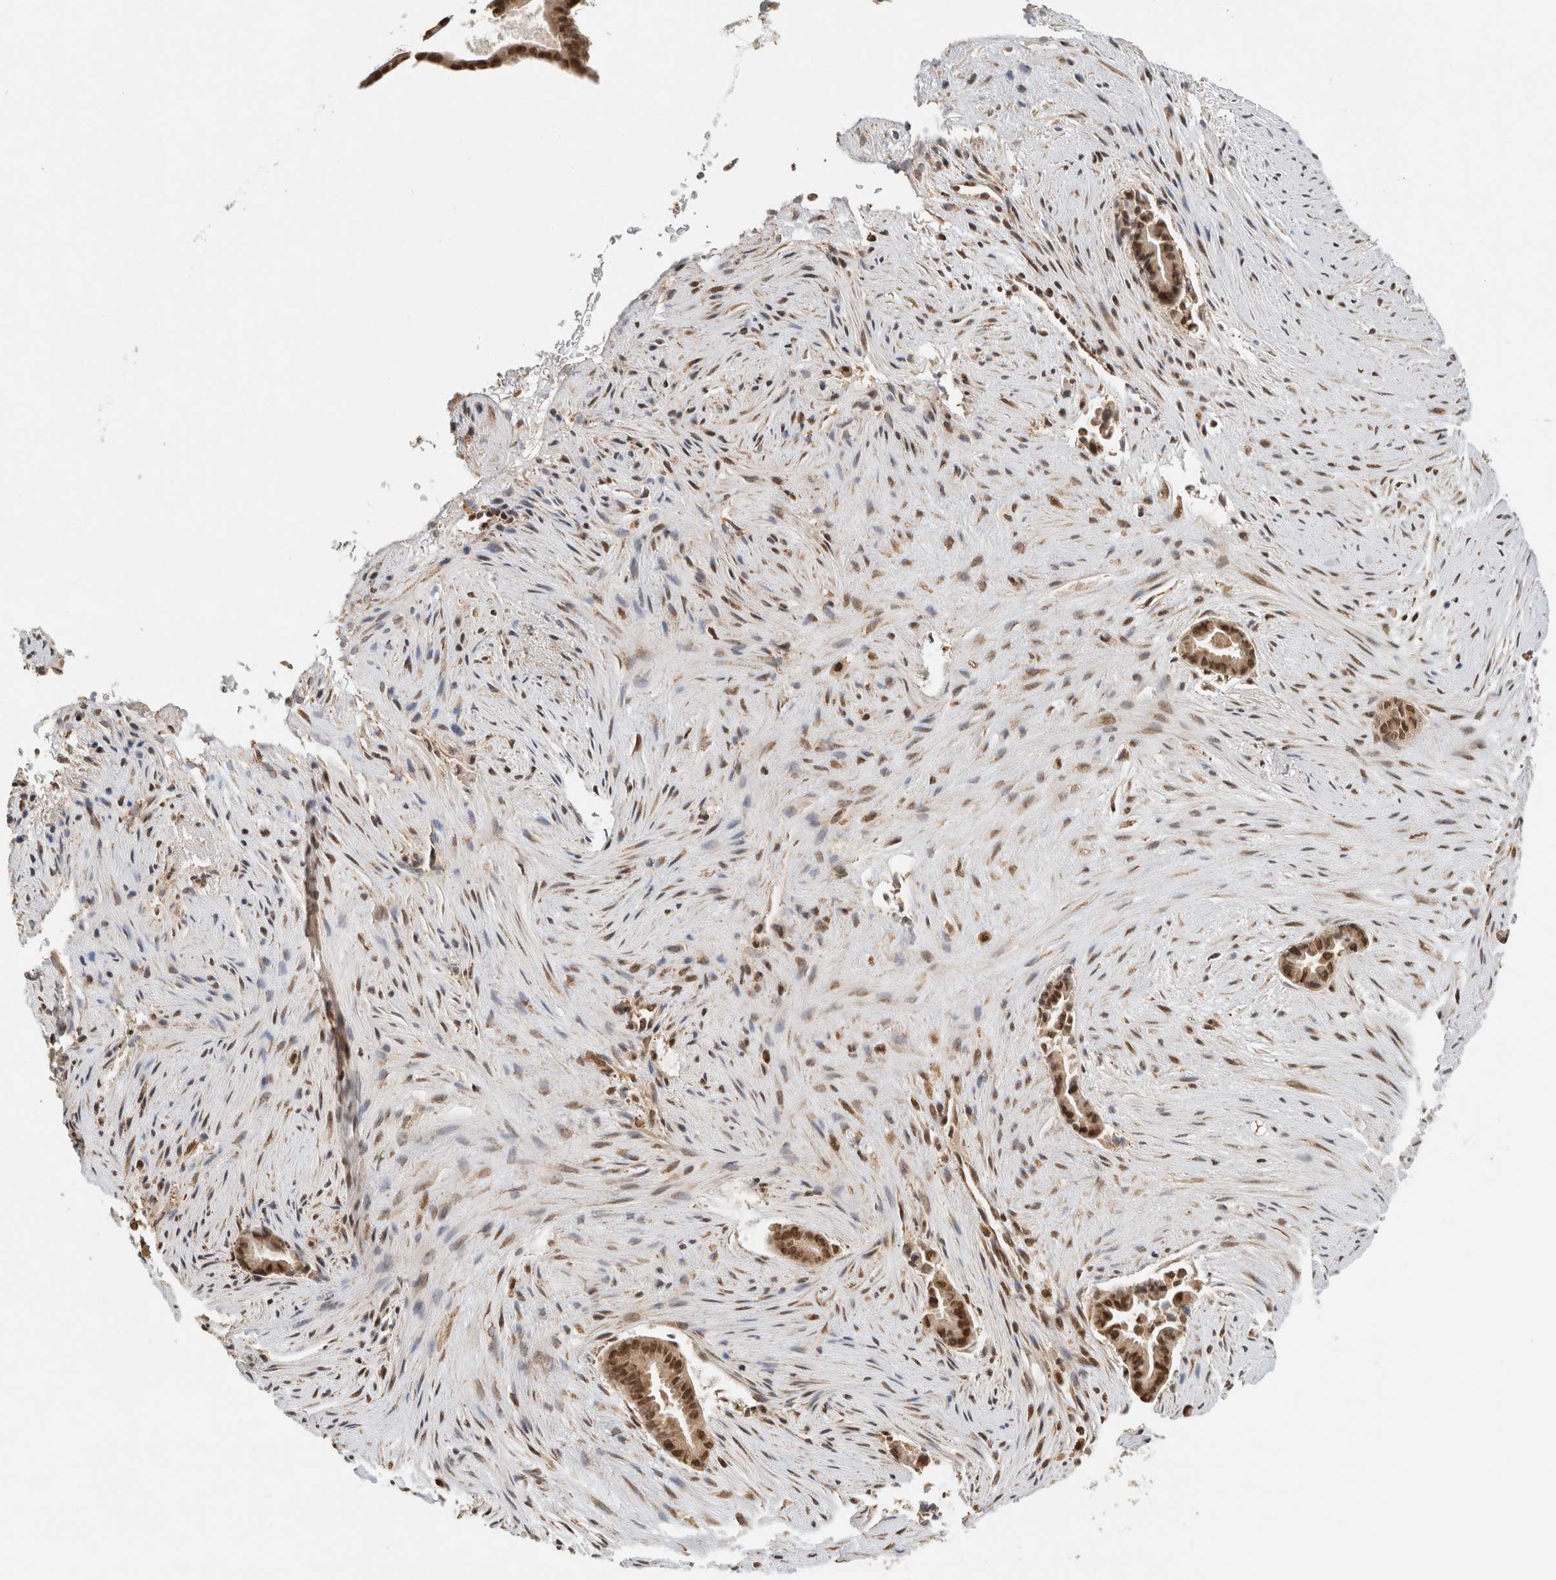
{"staining": {"intensity": "moderate", "quantity": ">75%", "location": "cytoplasmic/membranous,nuclear"}, "tissue": "liver cancer", "cell_type": "Tumor cells", "image_type": "cancer", "snomed": [{"axis": "morphology", "description": "Cholangiocarcinoma"}, {"axis": "topography", "description": "Liver"}], "caption": "A brown stain highlights moderate cytoplasmic/membranous and nuclear positivity of a protein in liver cholangiocarcinoma tumor cells. (DAB (3,3'-diaminobenzidine) = brown stain, brightfield microscopy at high magnification).", "gene": "C1orf21", "patient": {"sex": "female", "age": 55}}